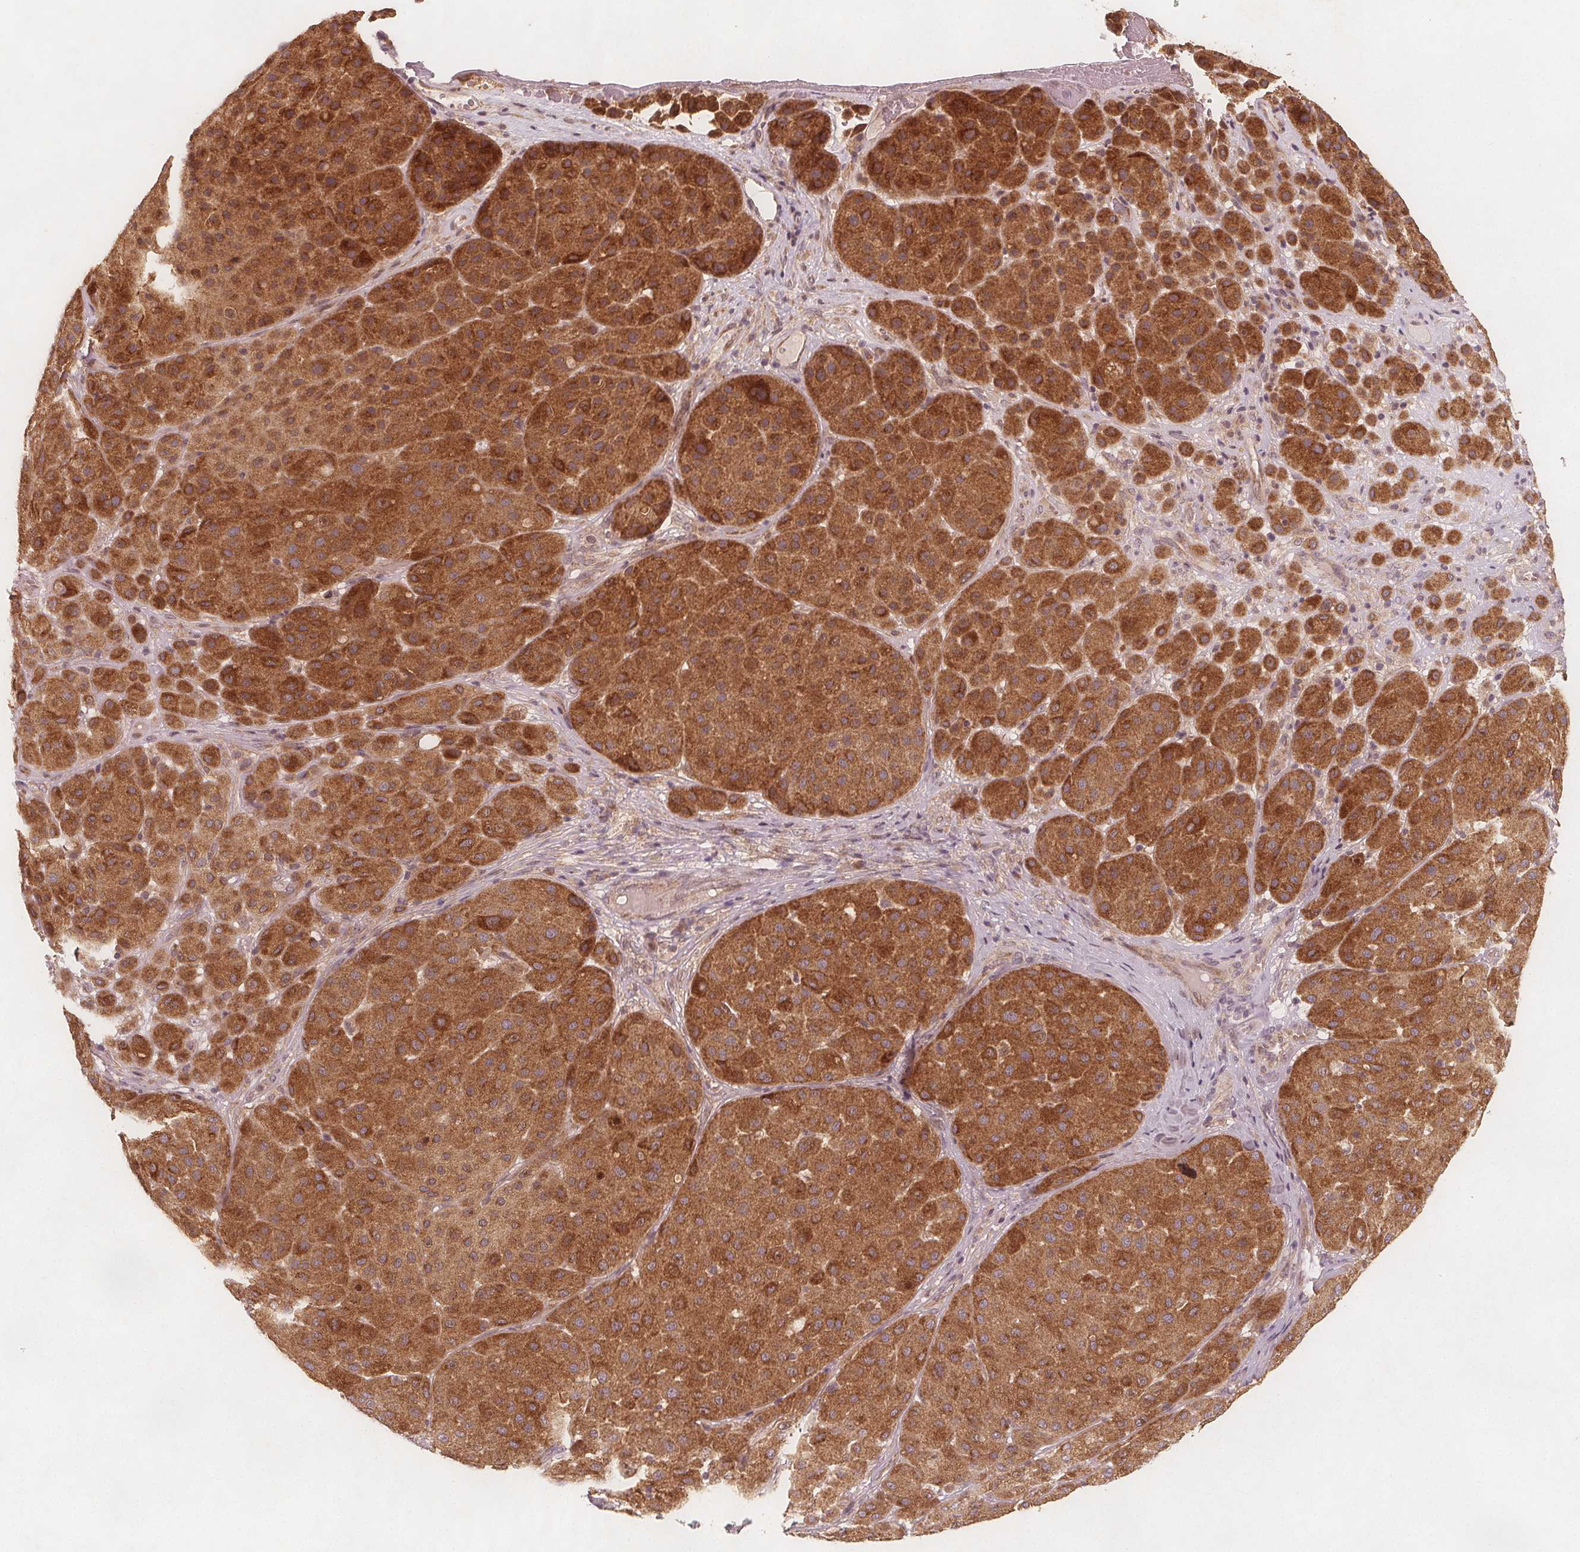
{"staining": {"intensity": "moderate", "quantity": ">75%", "location": "cytoplasmic/membranous"}, "tissue": "melanoma", "cell_type": "Tumor cells", "image_type": "cancer", "snomed": [{"axis": "morphology", "description": "Malignant melanoma, Metastatic site"}, {"axis": "topography", "description": "Smooth muscle"}], "caption": "This histopathology image displays melanoma stained with immunohistochemistry (IHC) to label a protein in brown. The cytoplasmic/membranous of tumor cells show moderate positivity for the protein. Nuclei are counter-stained blue.", "gene": "NCSTN", "patient": {"sex": "male", "age": 41}}